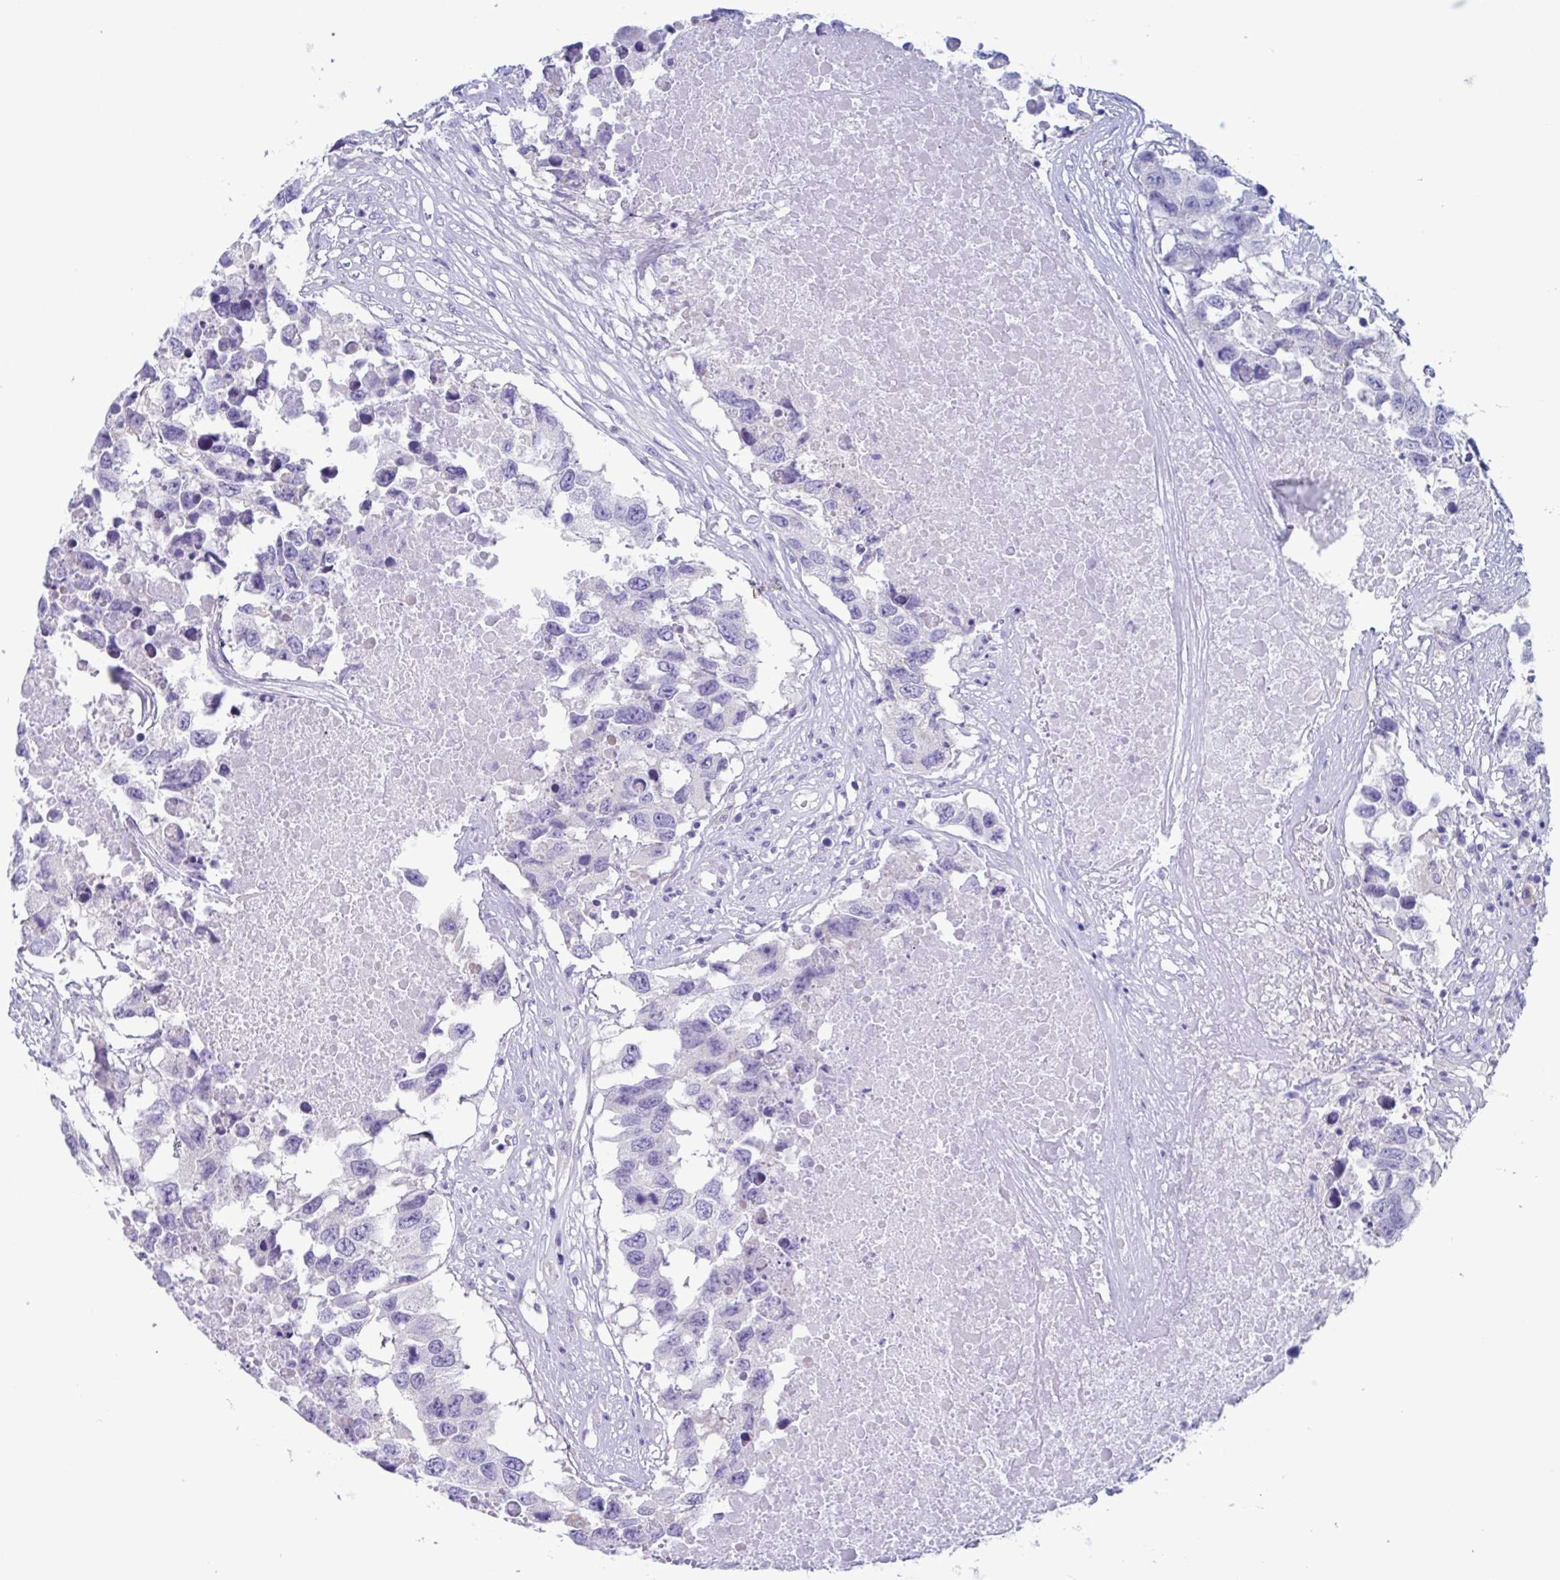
{"staining": {"intensity": "negative", "quantity": "none", "location": "none"}, "tissue": "testis cancer", "cell_type": "Tumor cells", "image_type": "cancer", "snomed": [{"axis": "morphology", "description": "Carcinoma, Embryonal, NOS"}, {"axis": "topography", "description": "Testis"}], "caption": "The micrograph reveals no staining of tumor cells in testis cancer.", "gene": "LPIN3", "patient": {"sex": "male", "age": 83}}